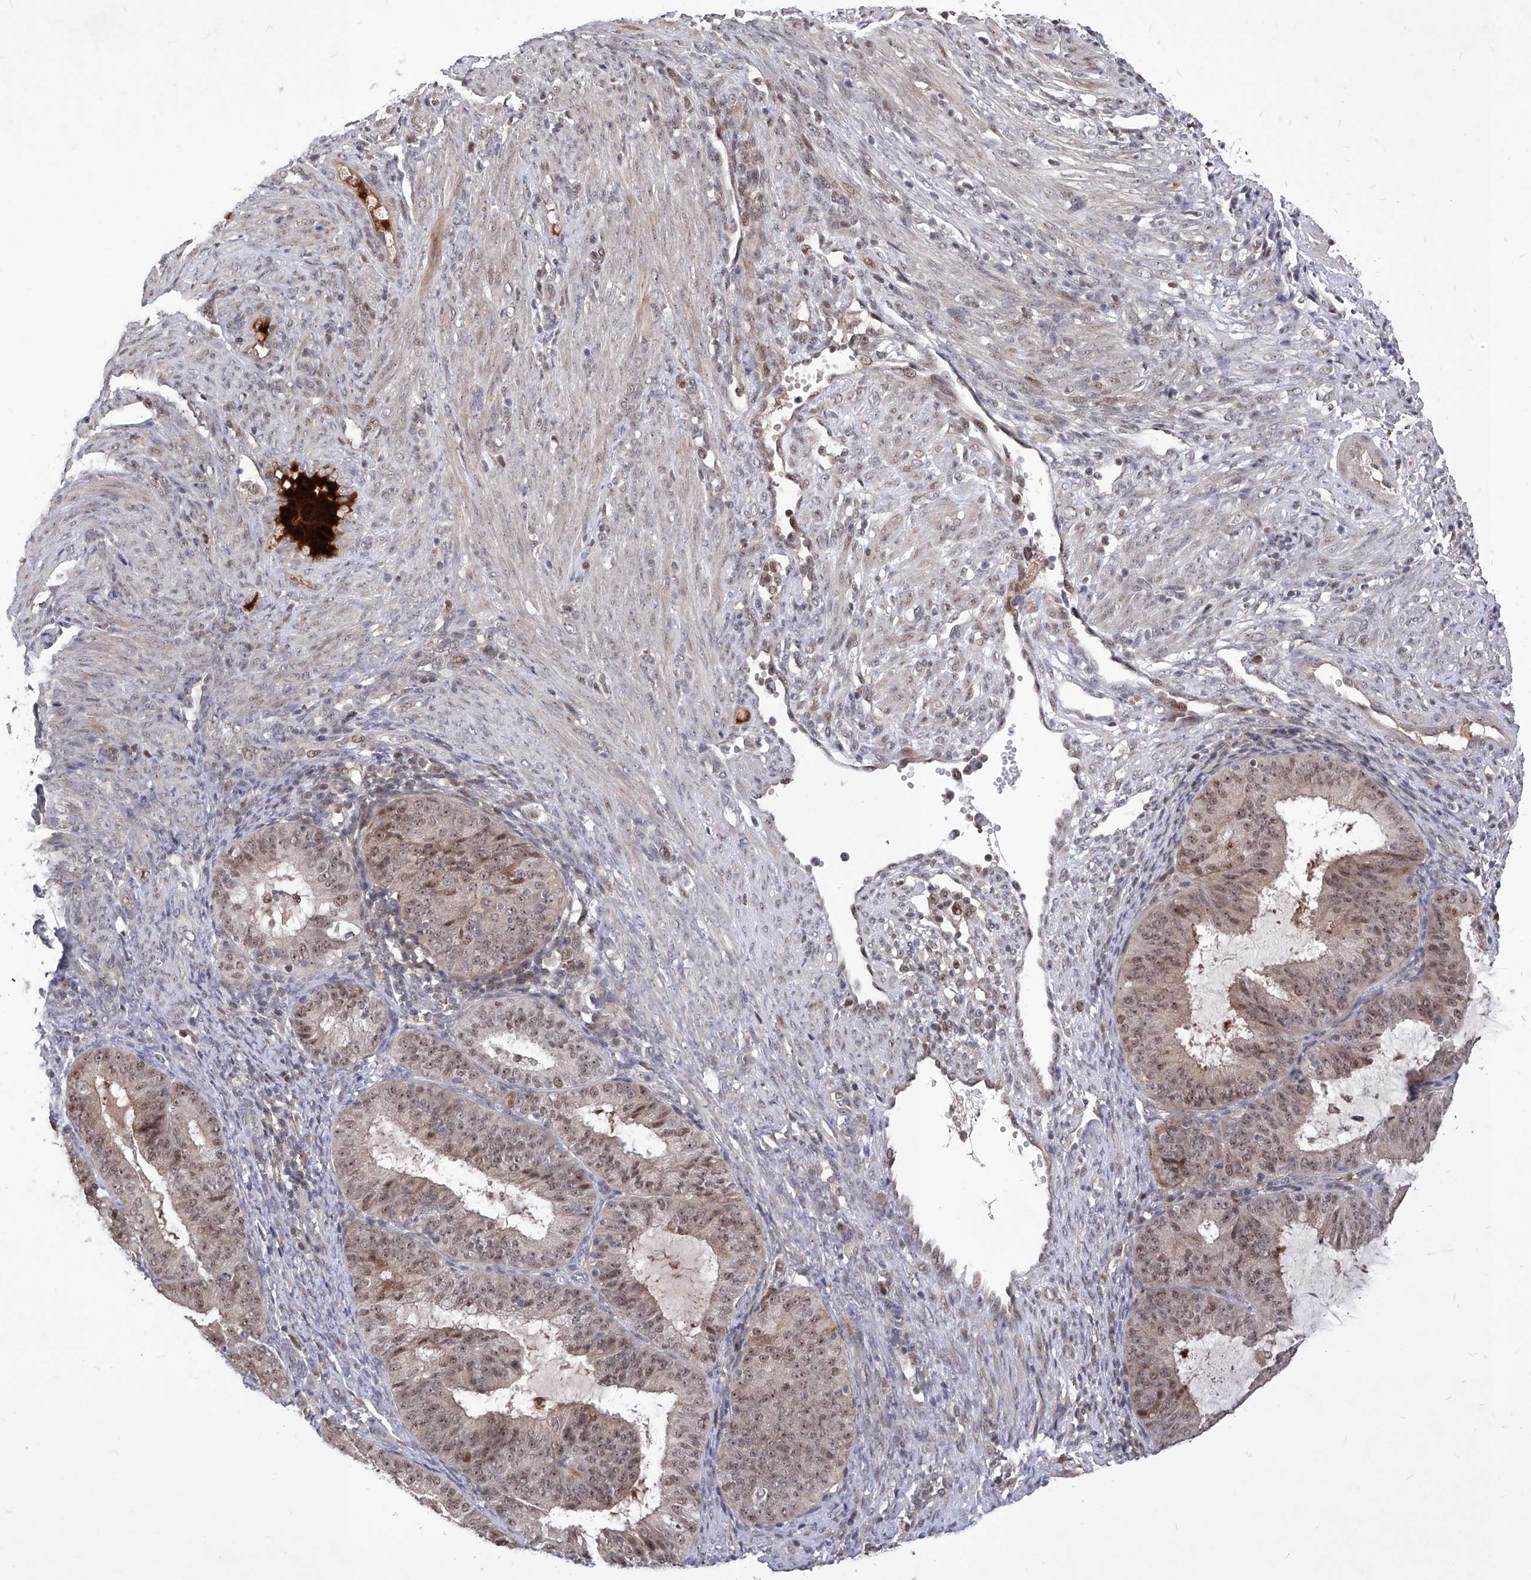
{"staining": {"intensity": "weak", "quantity": ">75%", "location": "cytoplasmic/membranous,nuclear"}, "tissue": "endometrial cancer", "cell_type": "Tumor cells", "image_type": "cancer", "snomed": [{"axis": "morphology", "description": "Adenocarcinoma, NOS"}, {"axis": "topography", "description": "Endometrium"}], "caption": "Weak cytoplasmic/membranous and nuclear protein expression is present in approximately >75% of tumor cells in endometrial cancer (adenocarcinoma).", "gene": "LGR4", "patient": {"sex": "female", "age": 51}}